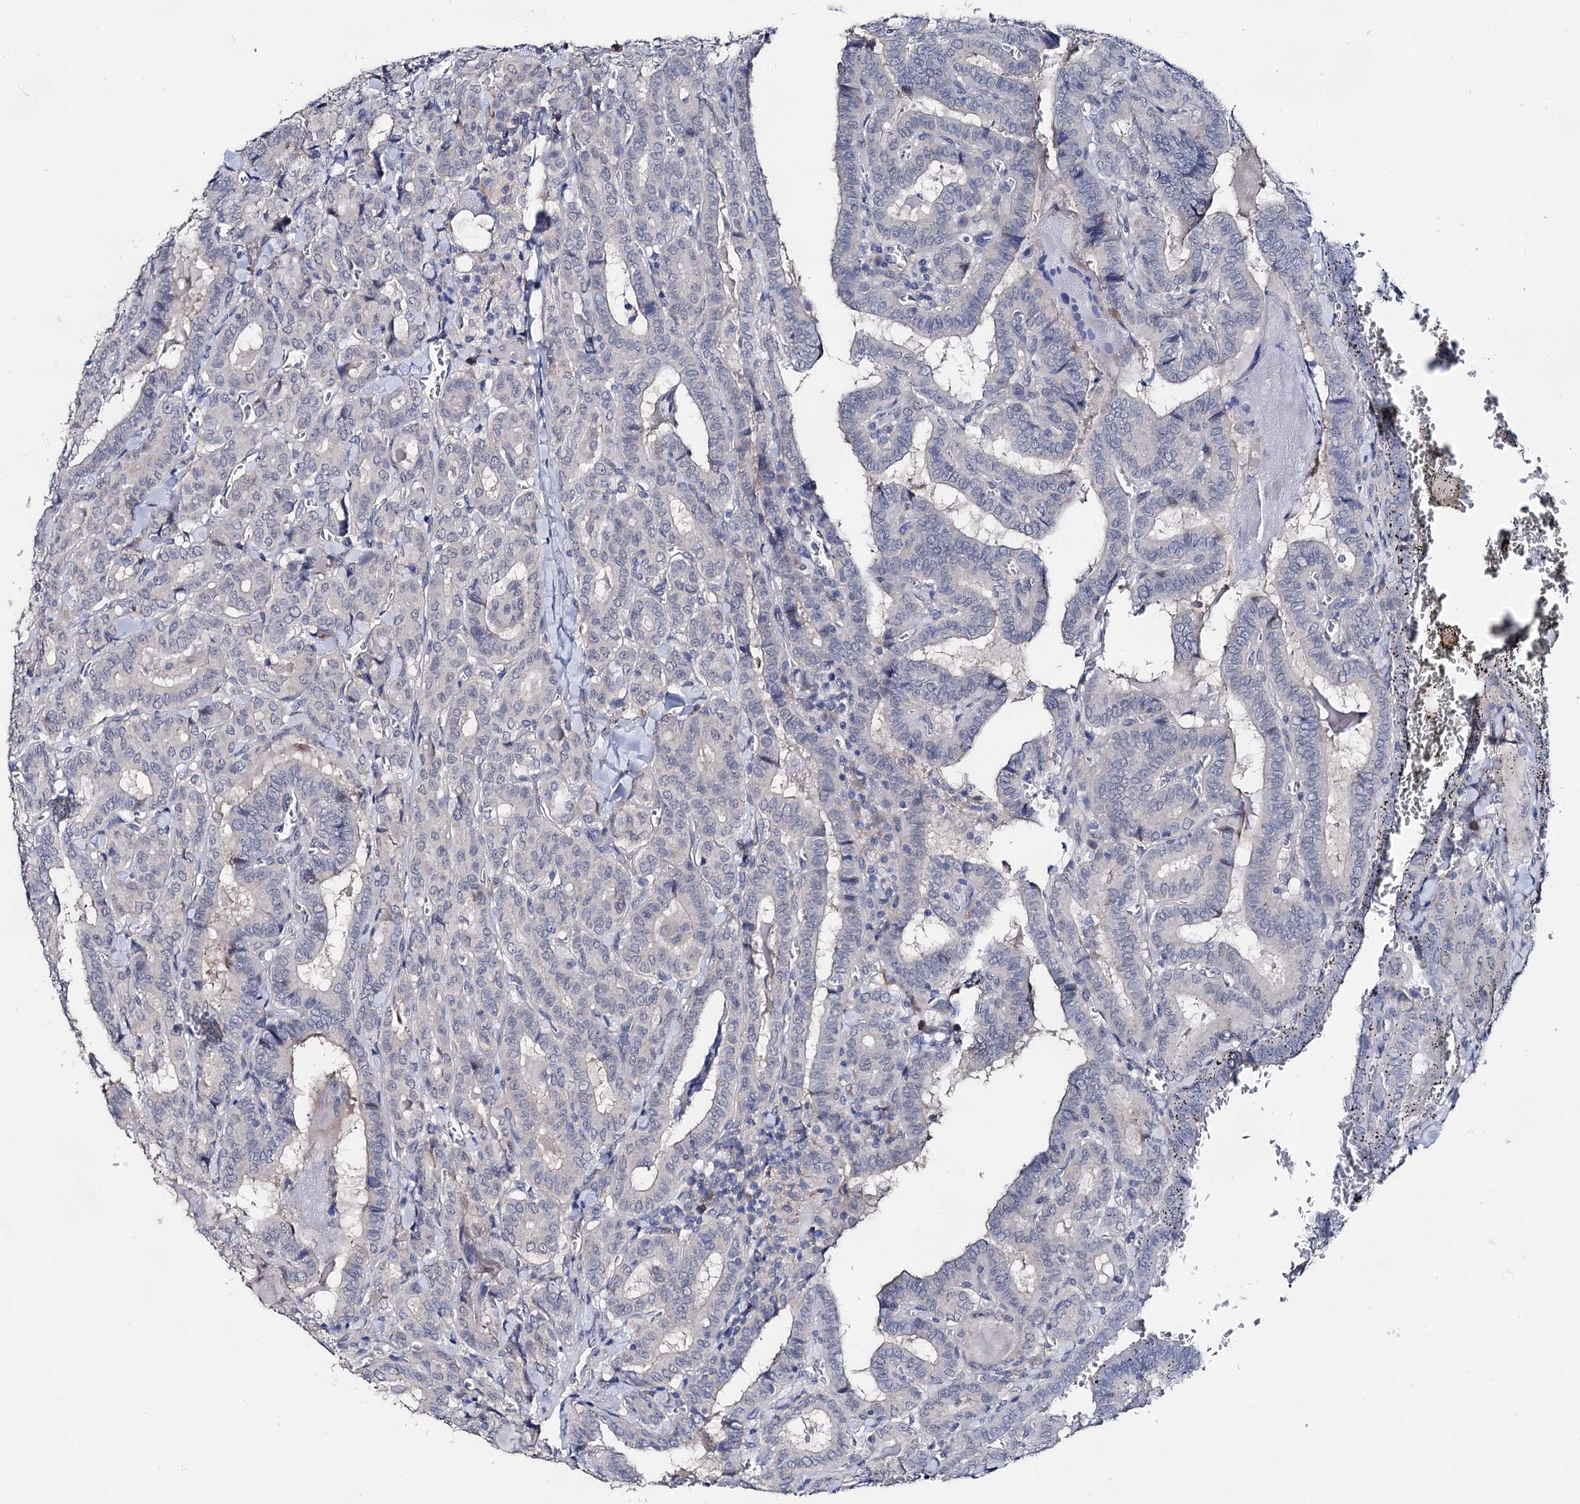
{"staining": {"intensity": "negative", "quantity": "none", "location": "none"}, "tissue": "thyroid cancer", "cell_type": "Tumor cells", "image_type": "cancer", "snomed": [{"axis": "morphology", "description": "Papillary adenocarcinoma, NOS"}, {"axis": "topography", "description": "Thyroid gland"}], "caption": "Tumor cells show no significant protein staining in thyroid cancer.", "gene": "CAPRIN2", "patient": {"sex": "female", "age": 72}}